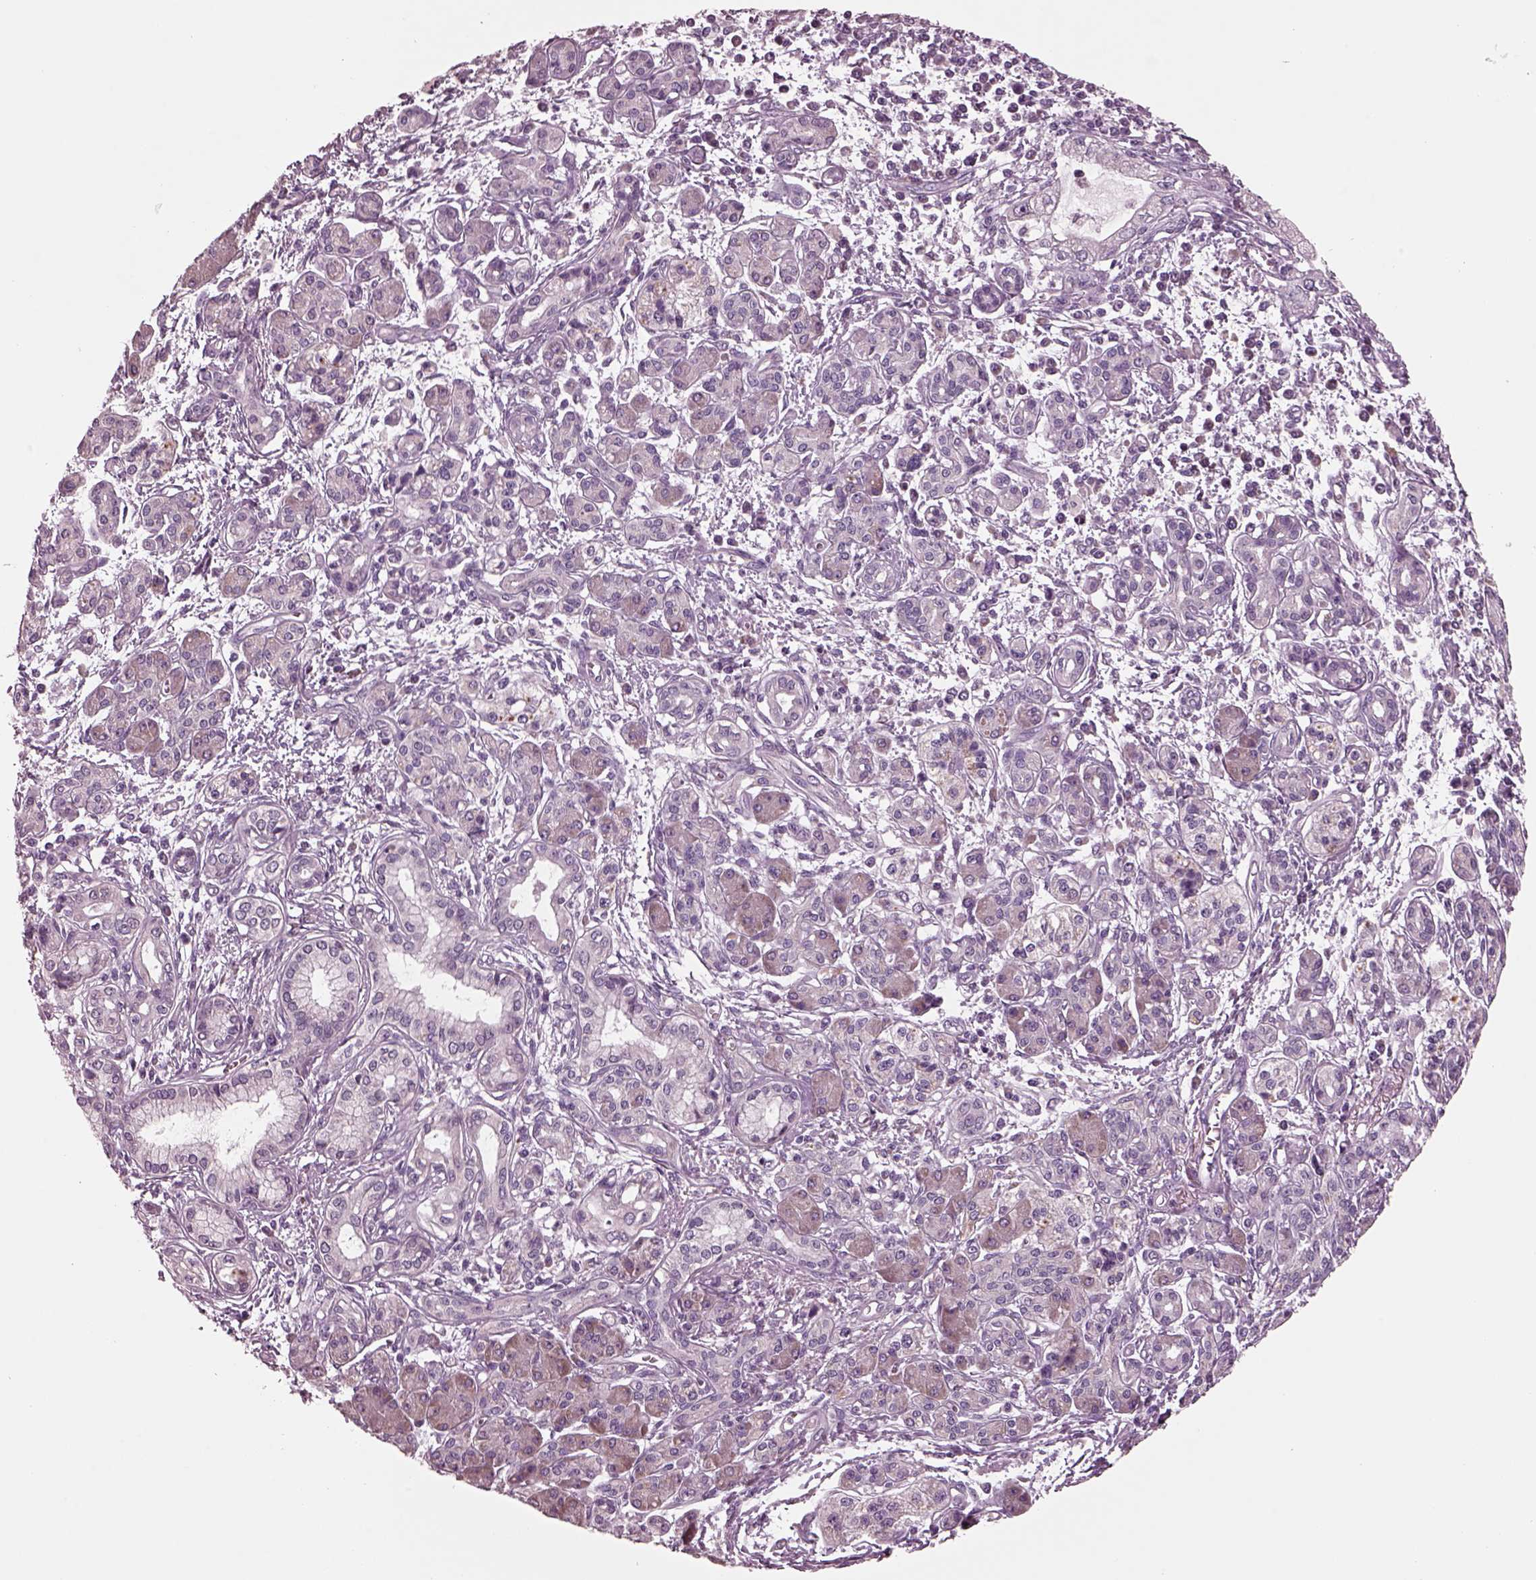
{"staining": {"intensity": "weak", "quantity": "<25%", "location": "cytoplasmic/membranous"}, "tissue": "pancreatic cancer", "cell_type": "Tumor cells", "image_type": "cancer", "snomed": [{"axis": "morphology", "description": "Adenocarcinoma, NOS"}, {"axis": "topography", "description": "Pancreas"}], "caption": "Immunohistochemistry (IHC) histopathology image of neoplastic tissue: human pancreatic adenocarcinoma stained with DAB (3,3'-diaminobenzidine) reveals no significant protein expression in tumor cells. Brightfield microscopy of immunohistochemistry (IHC) stained with DAB (brown) and hematoxylin (blue), captured at high magnification.", "gene": "AP4M1", "patient": {"sex": "male", "age": 70}}